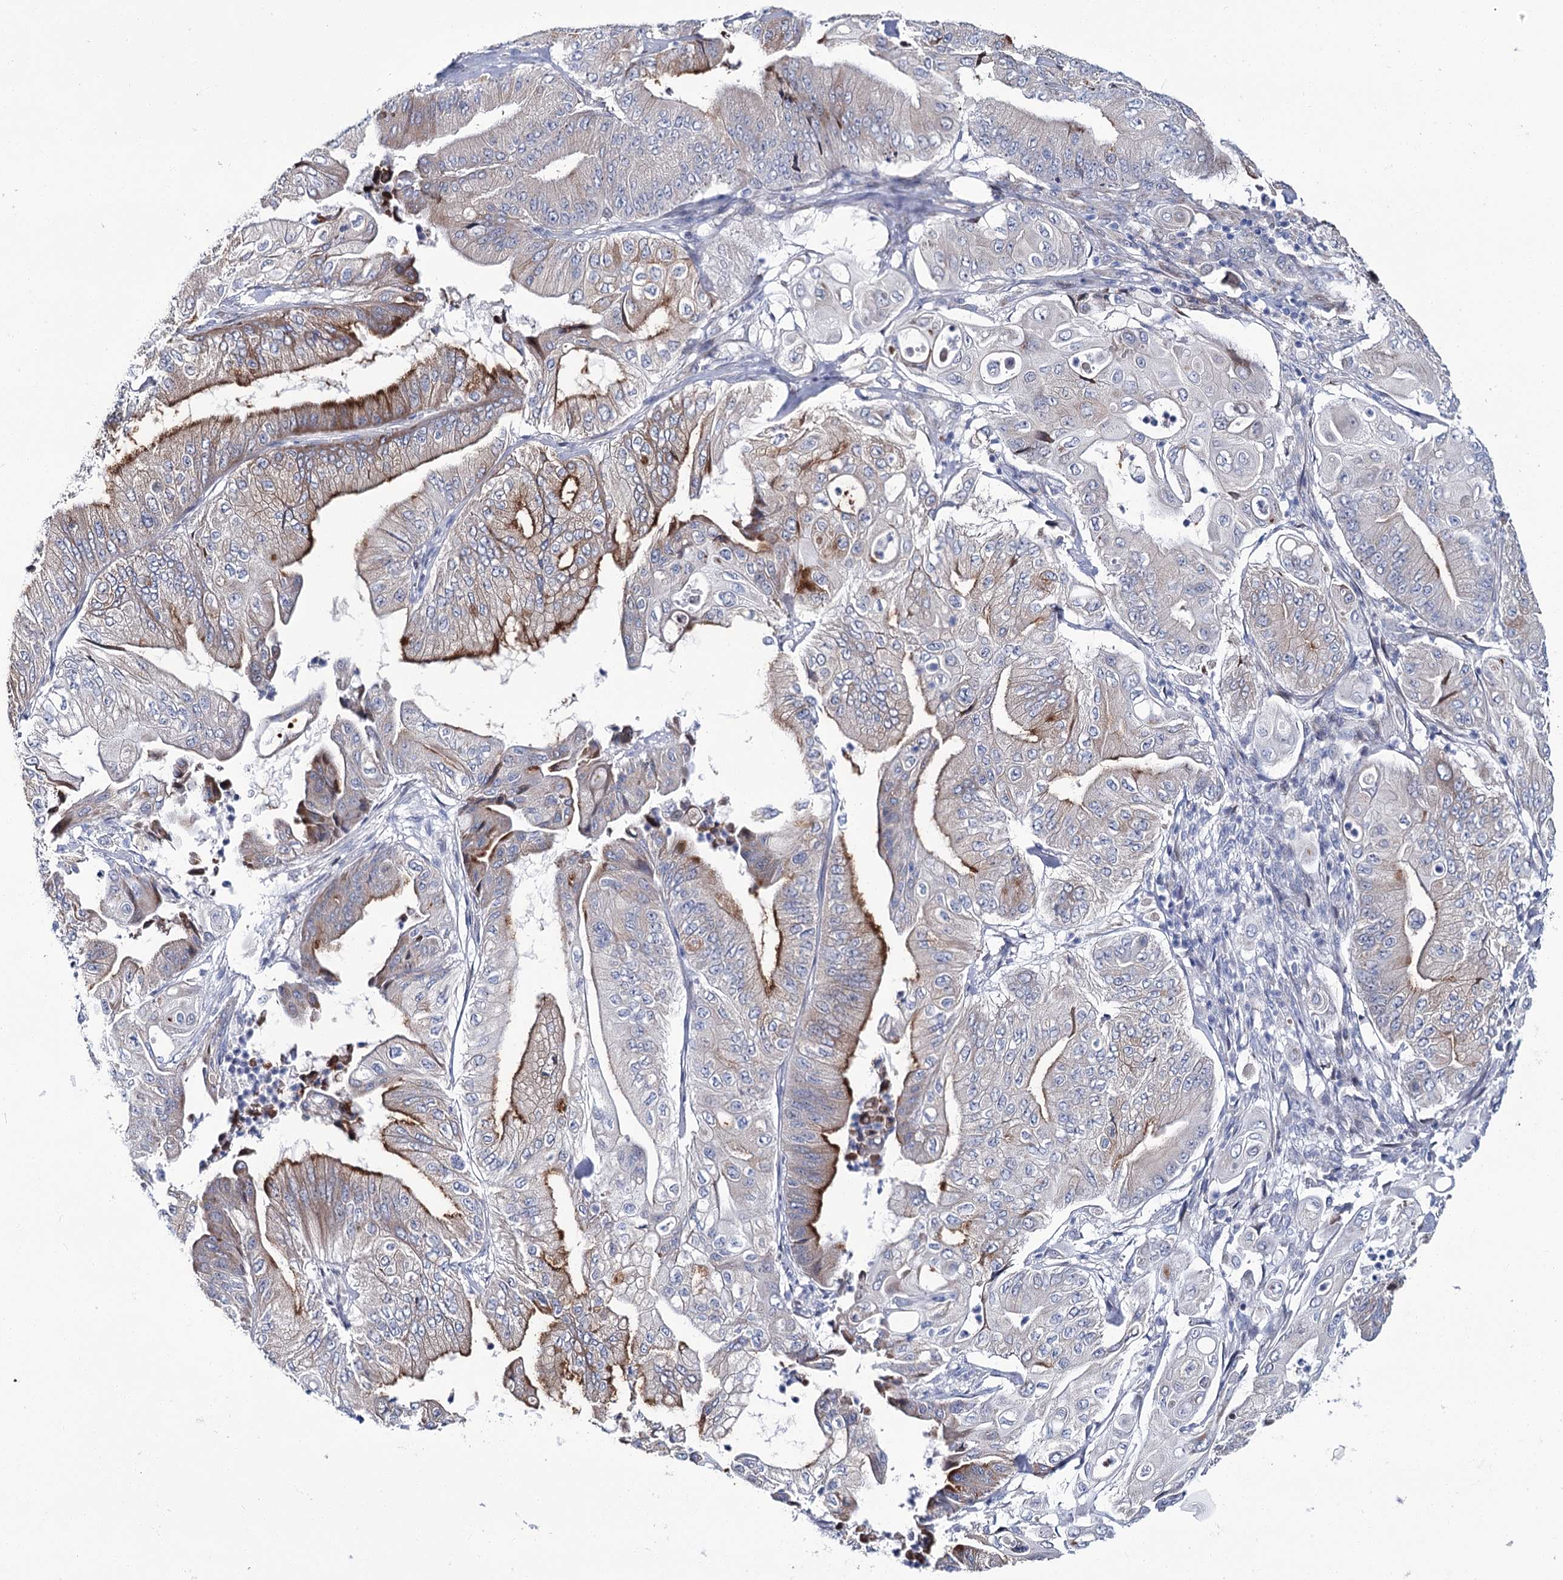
{"staining": {"intensity": "moderate", "quantity": "25%-75%", "location": "cytoplasmic/membranous"}, "tissue": "pancreatic cancer", "cell_type": "Tumor cells", "image_type": "cancer", "snomed": [{"axis": "morphology", "description": "Adenocarcinoma, NOS"}, {"axis": "topography", "description": "Pancreas"}], "caption": "Moderate cytoplasmic/membranous staining is present in about 25%-75% of tumor cells in pancreatic adenocarcinoma. Immunohistochemistry stains the protein of interest in brown and the nuclei are stained blue.", "gene": "CPLANE1", "patient": {"sex": "female", "age": 77}}